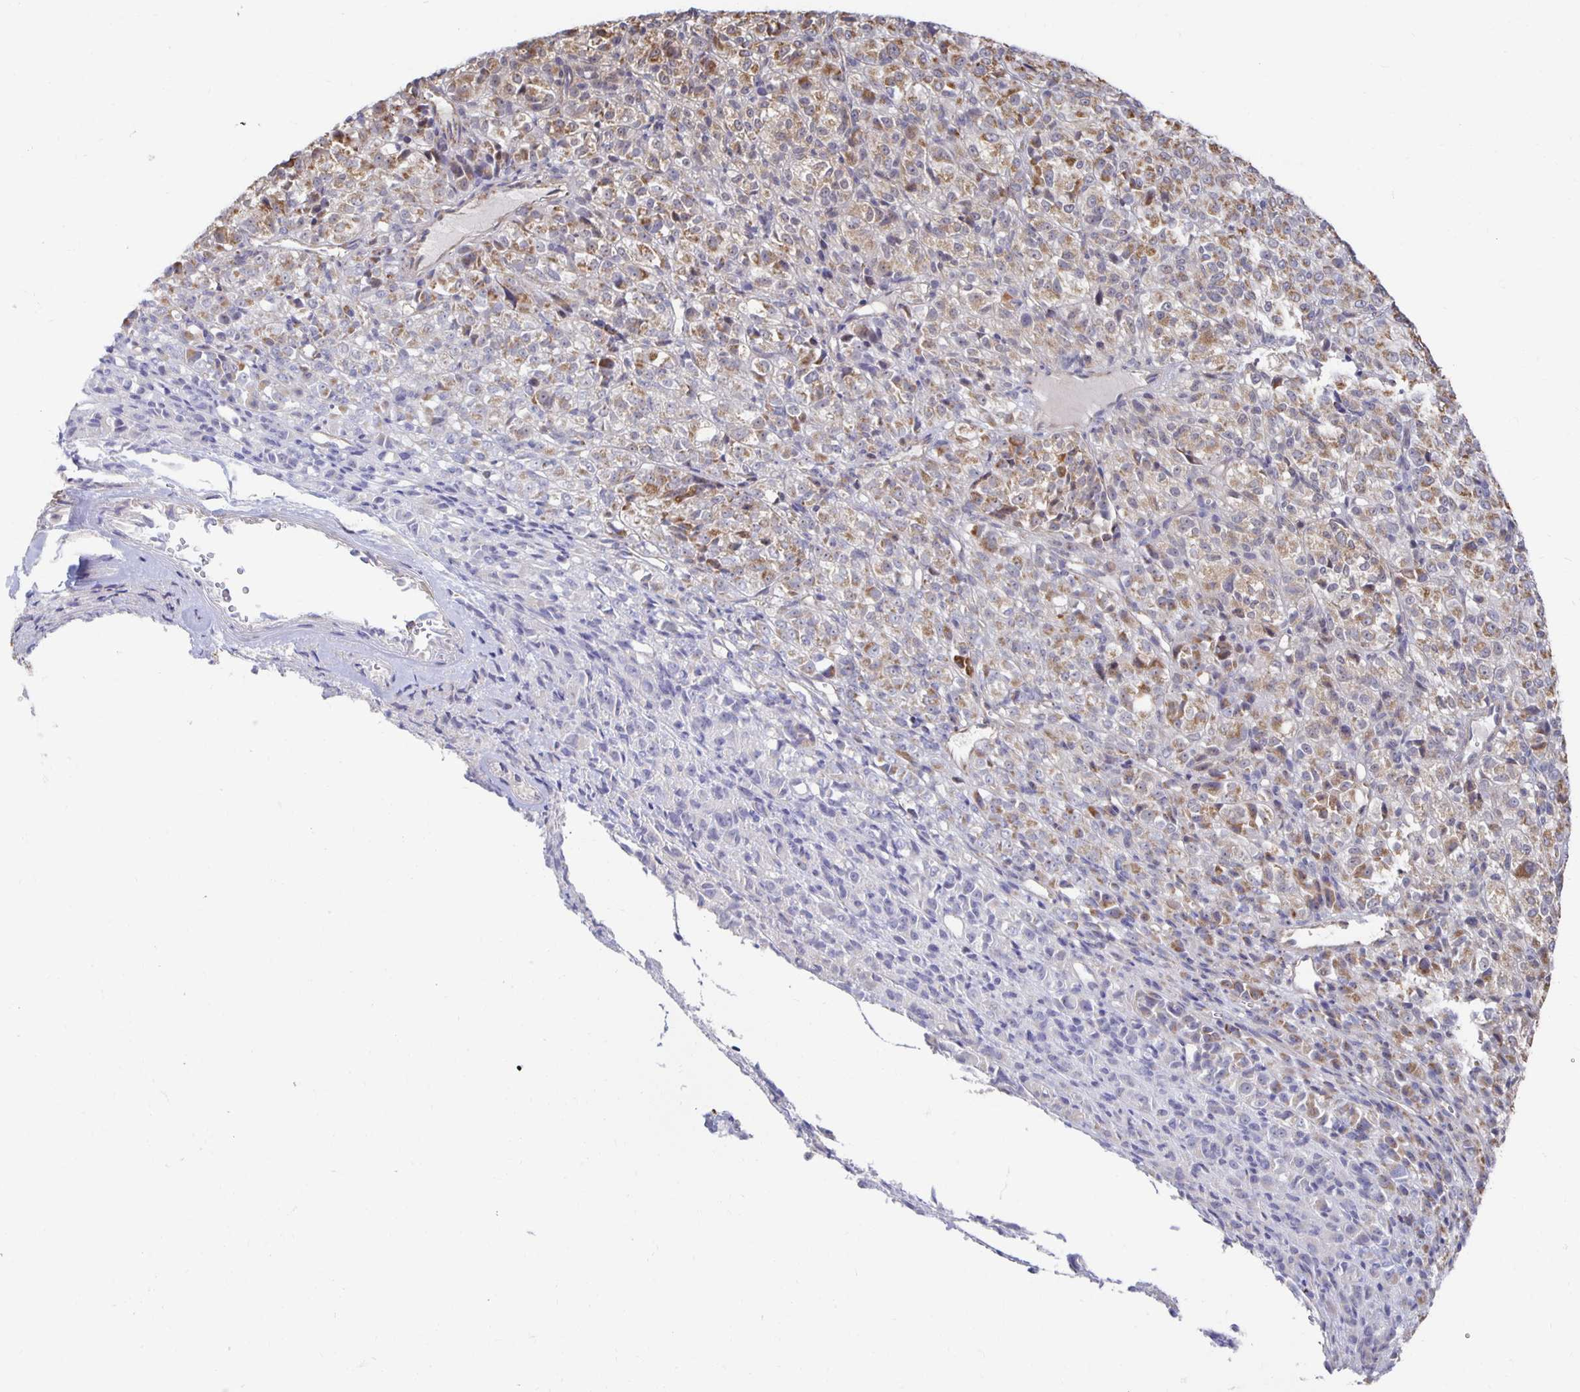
{"staining": {"intensity": "weak", "quantity": "25%-75%", "location": "cytoplasmic/membranous"}, "tissue": "melanoma", "cell_type": "Tumor cells", "image_type": "cancer", "snomed": [{"axis": "morphology", "description": "Malignant melanoma, Metastatic site"}, {"axis": "topography", "description": "Brain"}], "caption": "DAB immunohistochemical staining of human melanoma exhibits weak cytoplasmic/membranous protein positivity in about 25%-75% of tumor cells.", "gene": "NKX2-8", "patient": {"sex": "female", "age": 56}}